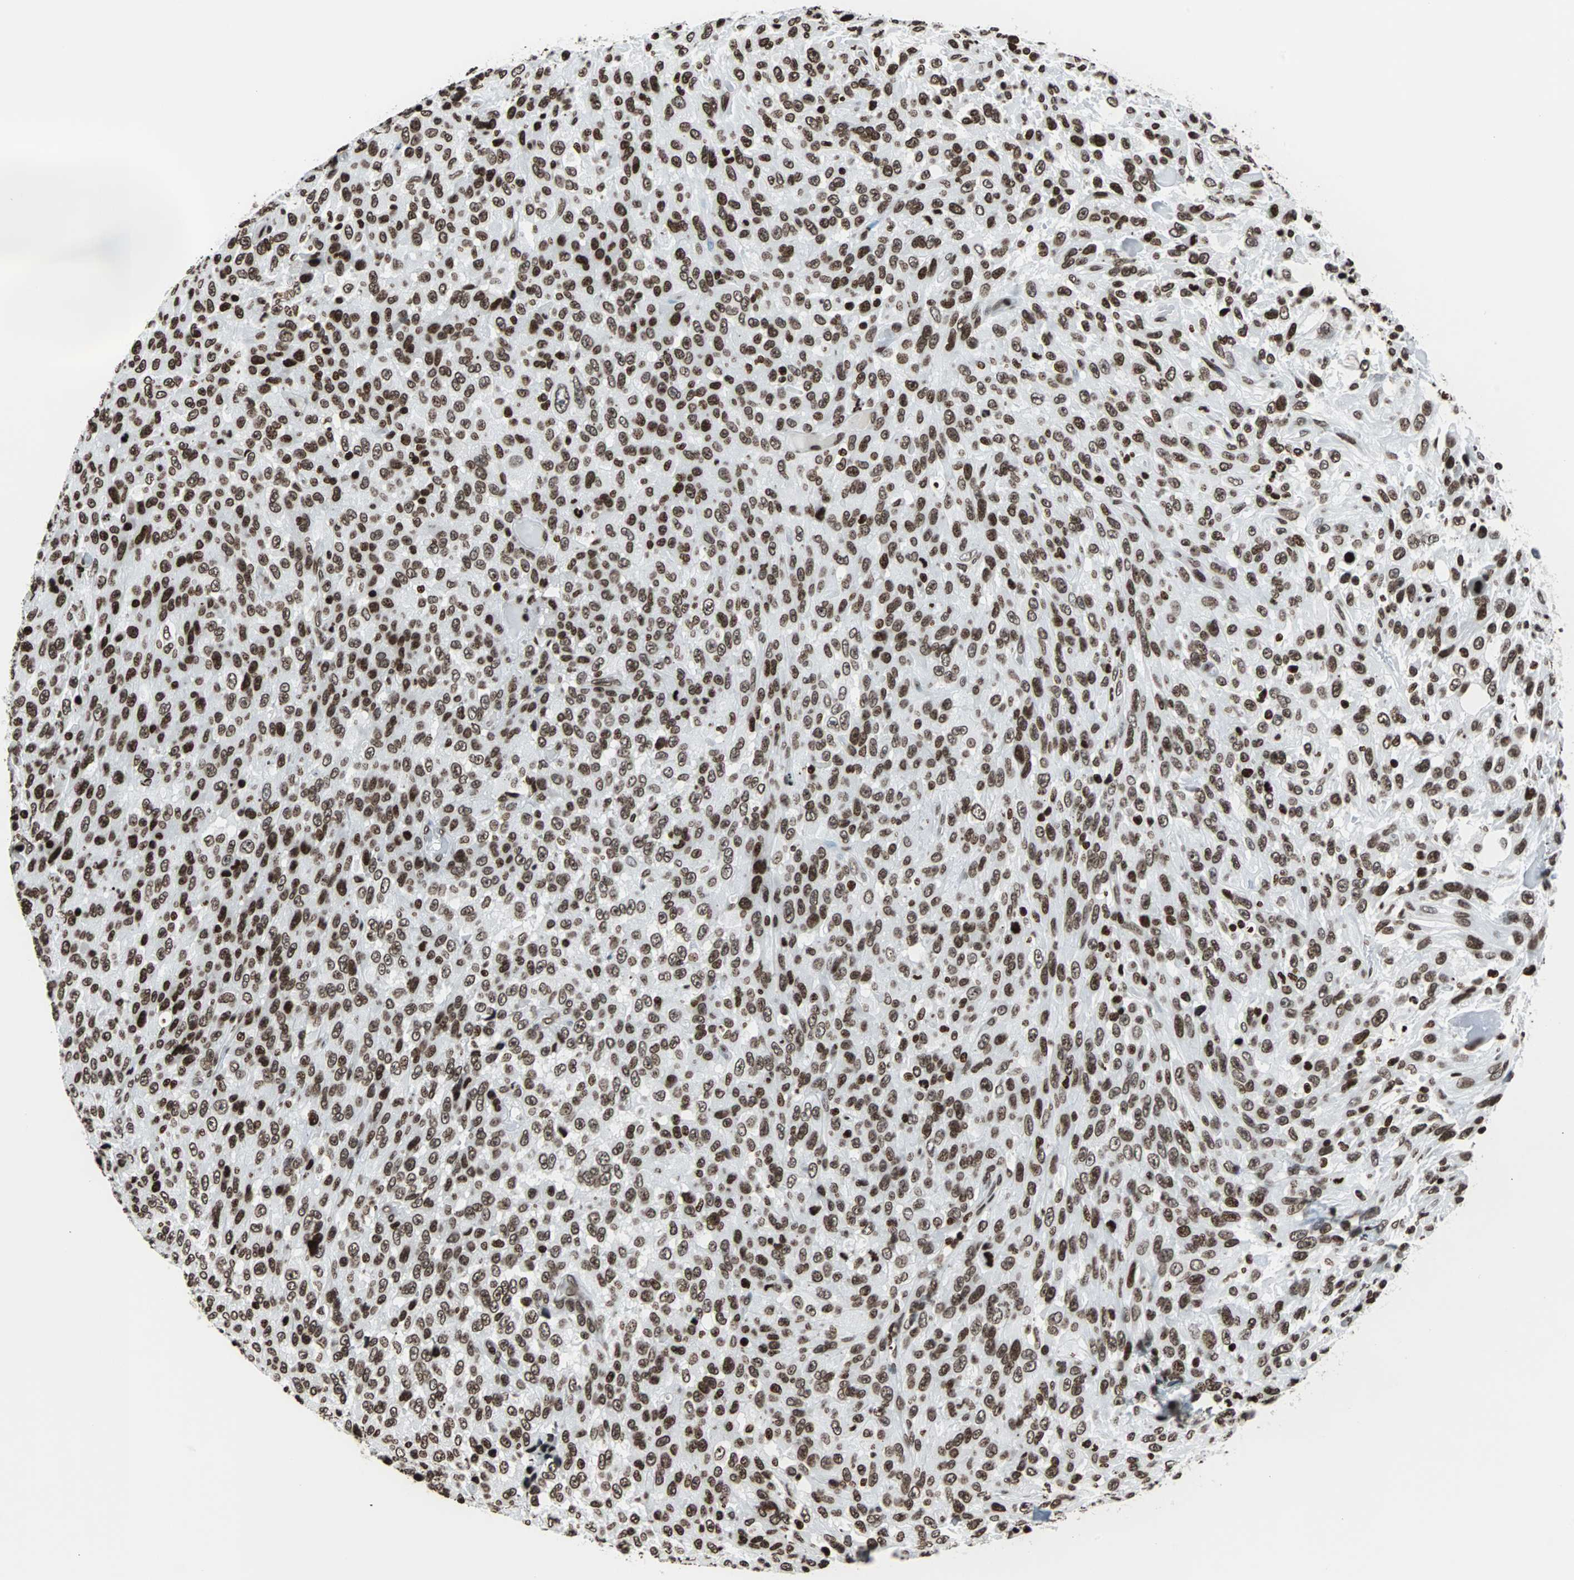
{"staining": {"intensity": "strong", "quantity": ">75%", "location": "nuclear"}, "tissue": "urothelial cancer", "cell_type": "Tumor cells", "image_type": "cancer", "snomed": [{"axis": "morphology", "description": "Urothelial carcinoma, High grade"}, {"axis": "topography", "description": "Urinary bladder"}], "caption": "Tumor cells display high levels of strong nuclear staining in about >75% of cells in human high-grade urothelial carcinoma.", "gene": "H2BC18", "patient": {"sex": "male", "age": 66}}